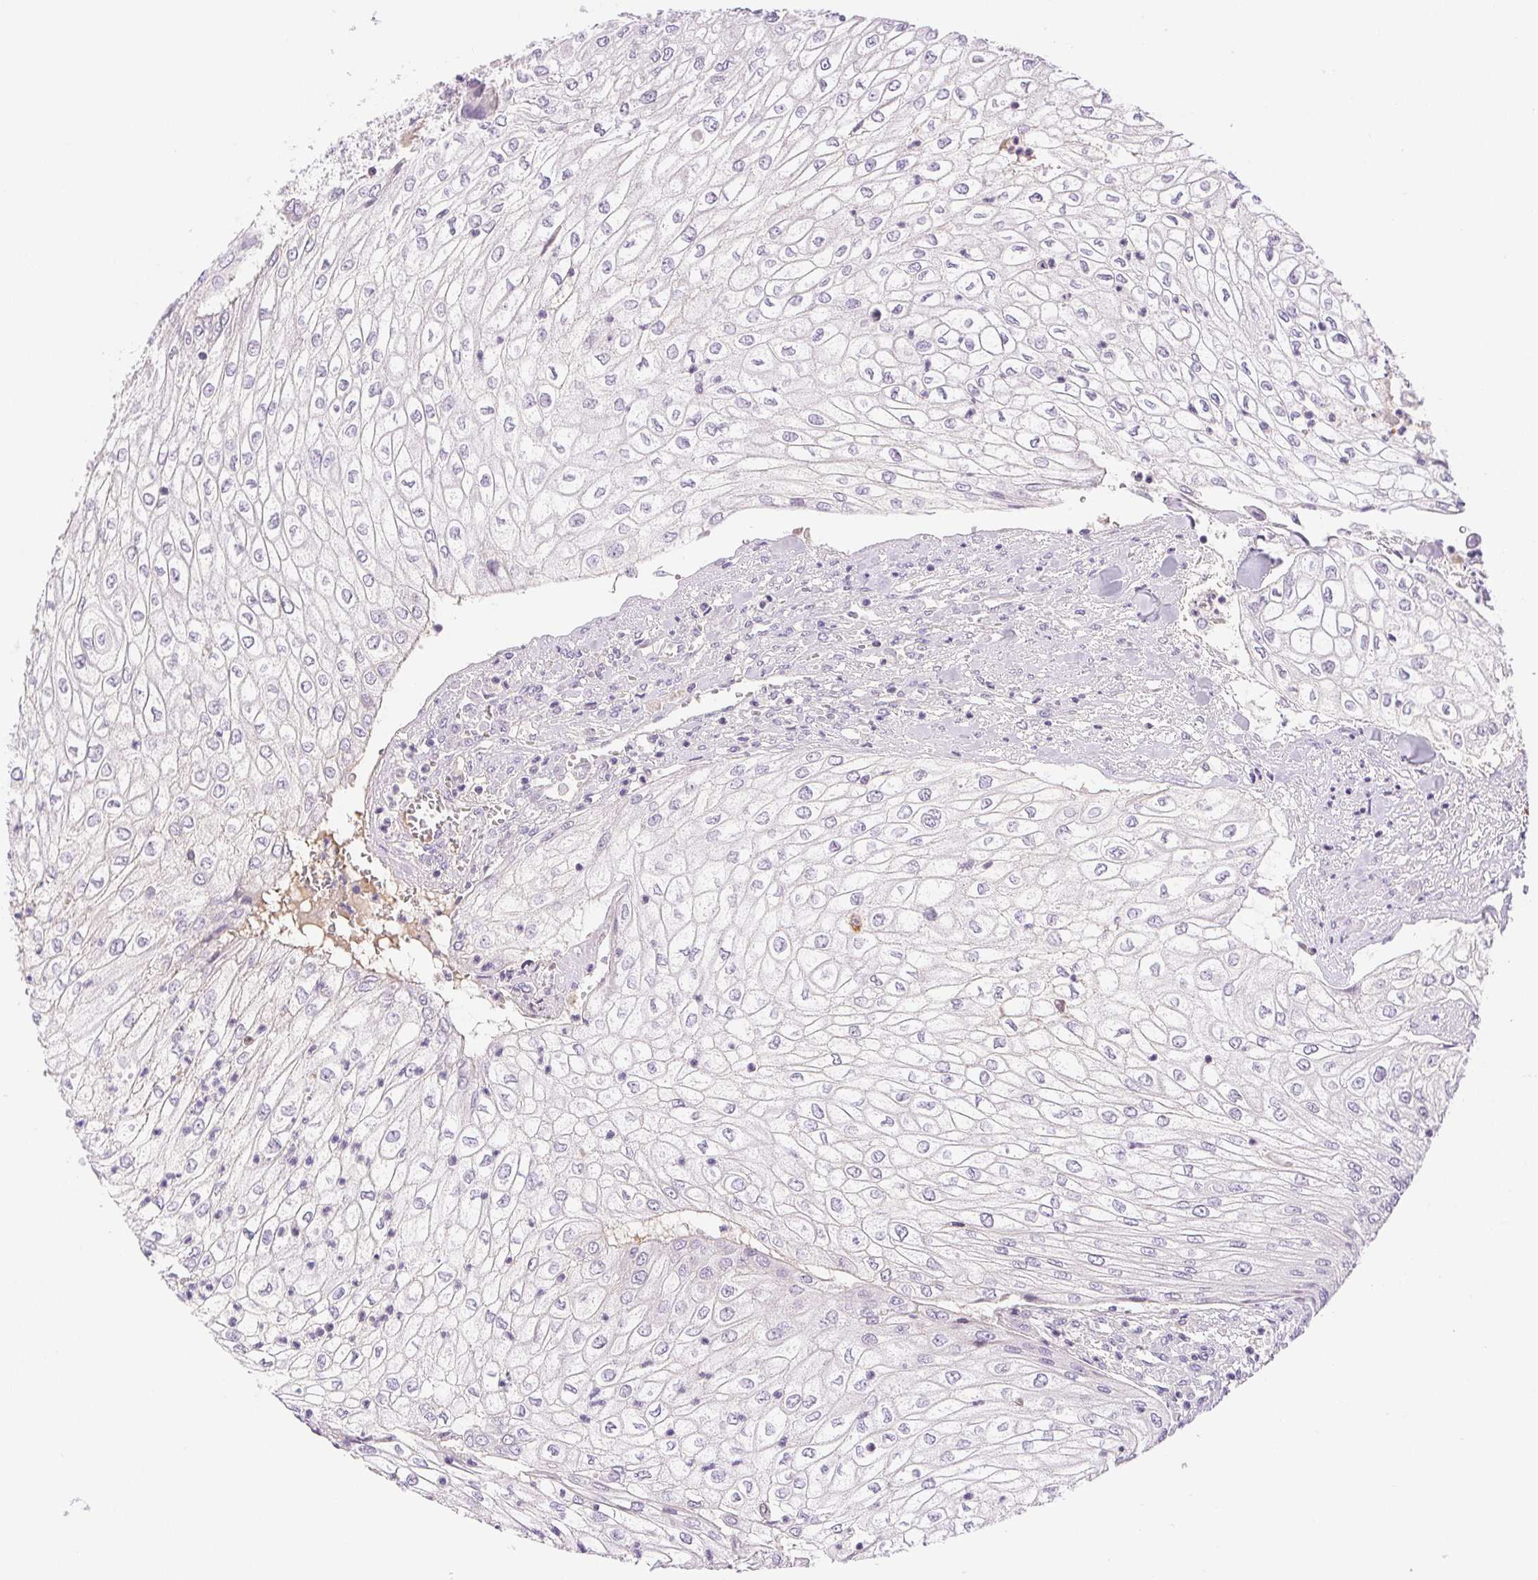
{"staining": {"intensity": "negative", "quantity": "none", "location": "none"}, "tissue": "urothelial cancer", "cell_type": "Tumor cells", "image_type": "cancer", "snomed": [{"axis": "morphology", "description": "Urothelial carcinoma, High grade"}, {"axis": "topography", "description": "Urinary bladder"}], "caption": "Immunohistochemistry histopathology image of neoplastic tissue: human urothelial cancer stained with DAB (3,3'-diaminobenzidine) reveals no significant protein staining in tumor cells.", "gene": "IFIT1B", "patient": {"sex": "male", "age": 62}}